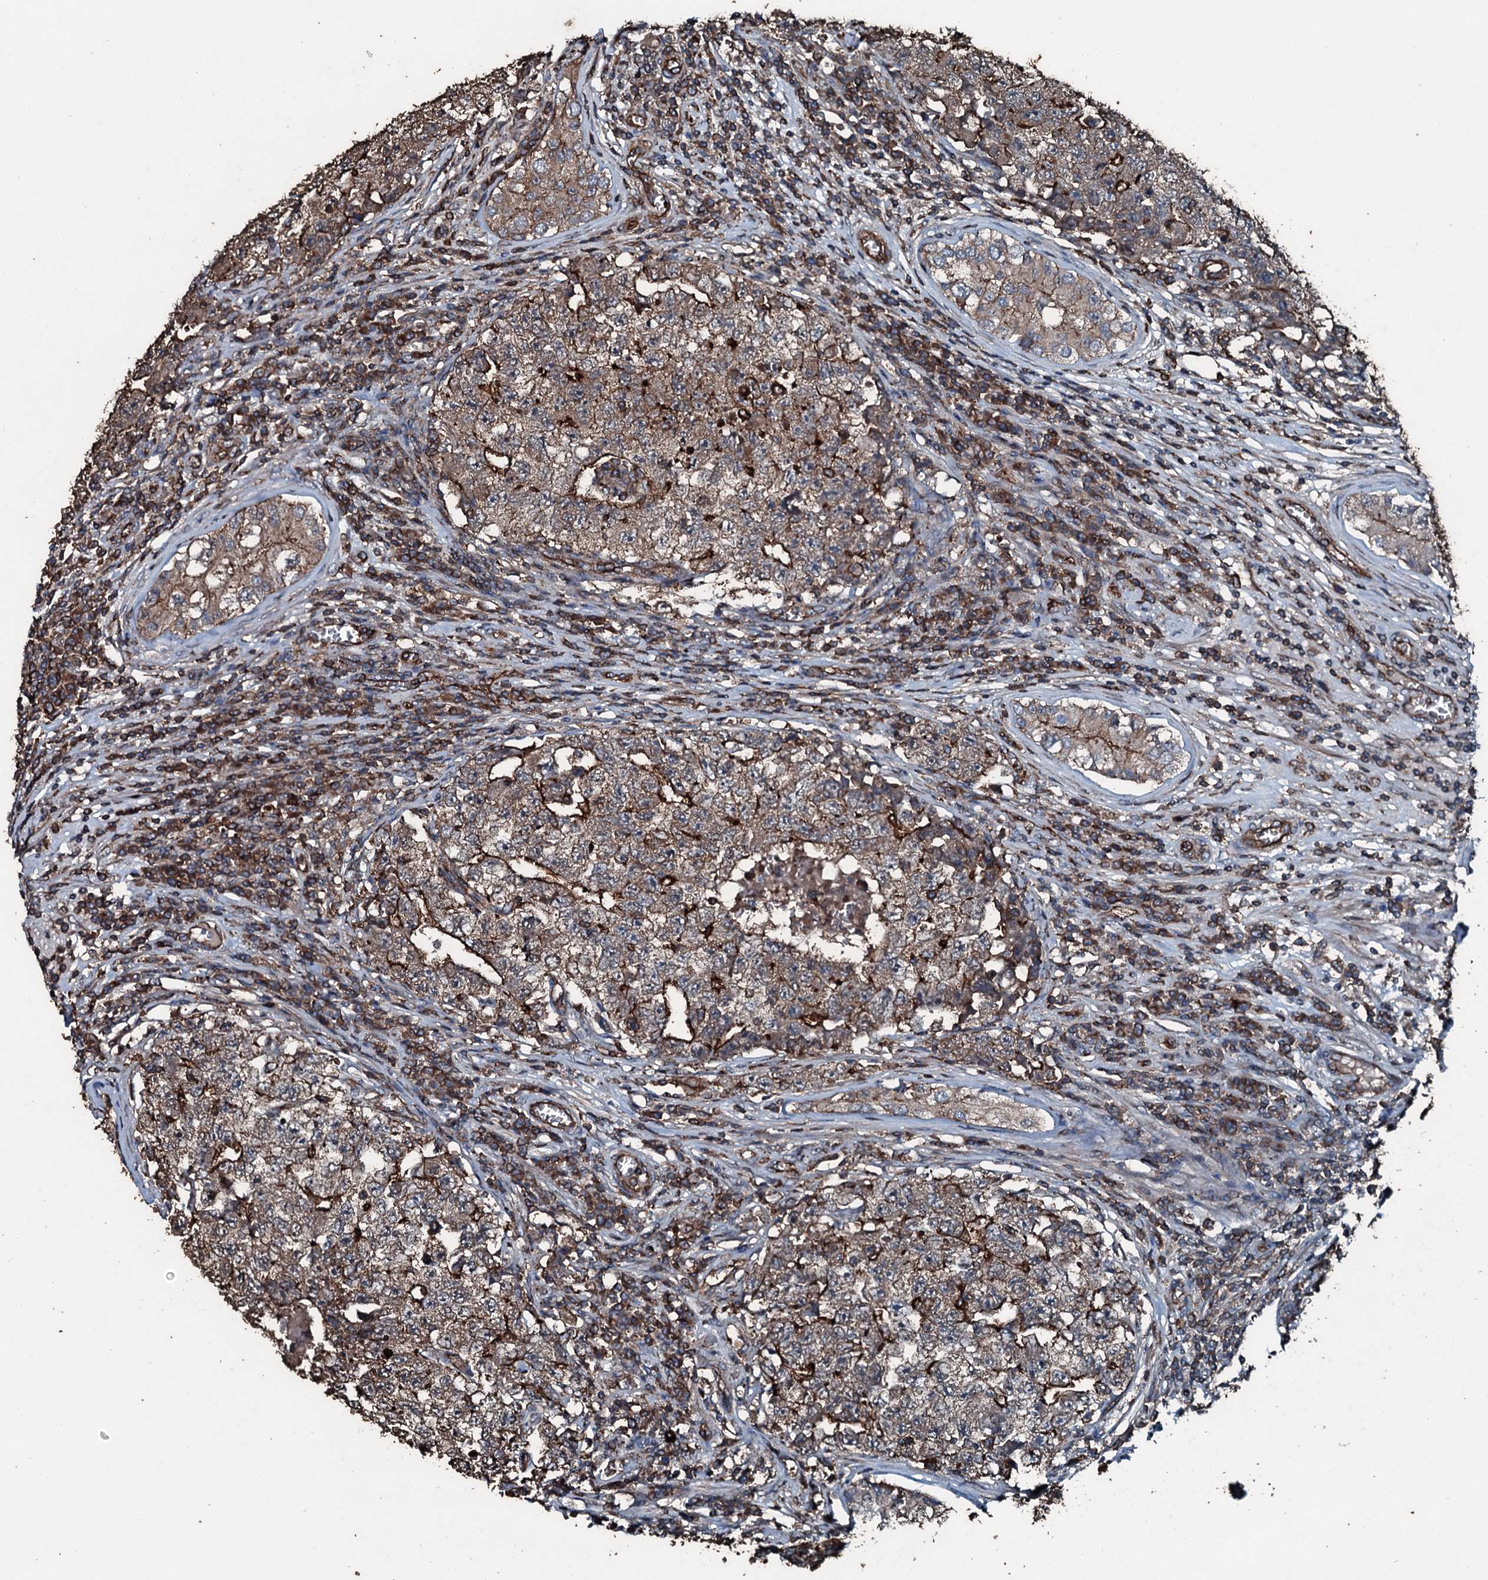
{"staining": {"intensity": "strong", "quantity": "25%-75%", "location": "cytoplasmic/membranous"}, "tissue": "testis cancer", "cell_type": "Tumor cells", "image_type": "cancer", "snomed": [{"axis": "morphology", "description": "Carcinoma, Embryonal, NOS"}, {"axis": "topography", "description": "Testis"}], "caption": "Testis cancer stained with IHC reveals strong cytoplasmic/membranous staining in about 25%-75% of tumor cells.", "gene": "SLC25A38", "patient": {"sex": "male", "age": 17}}